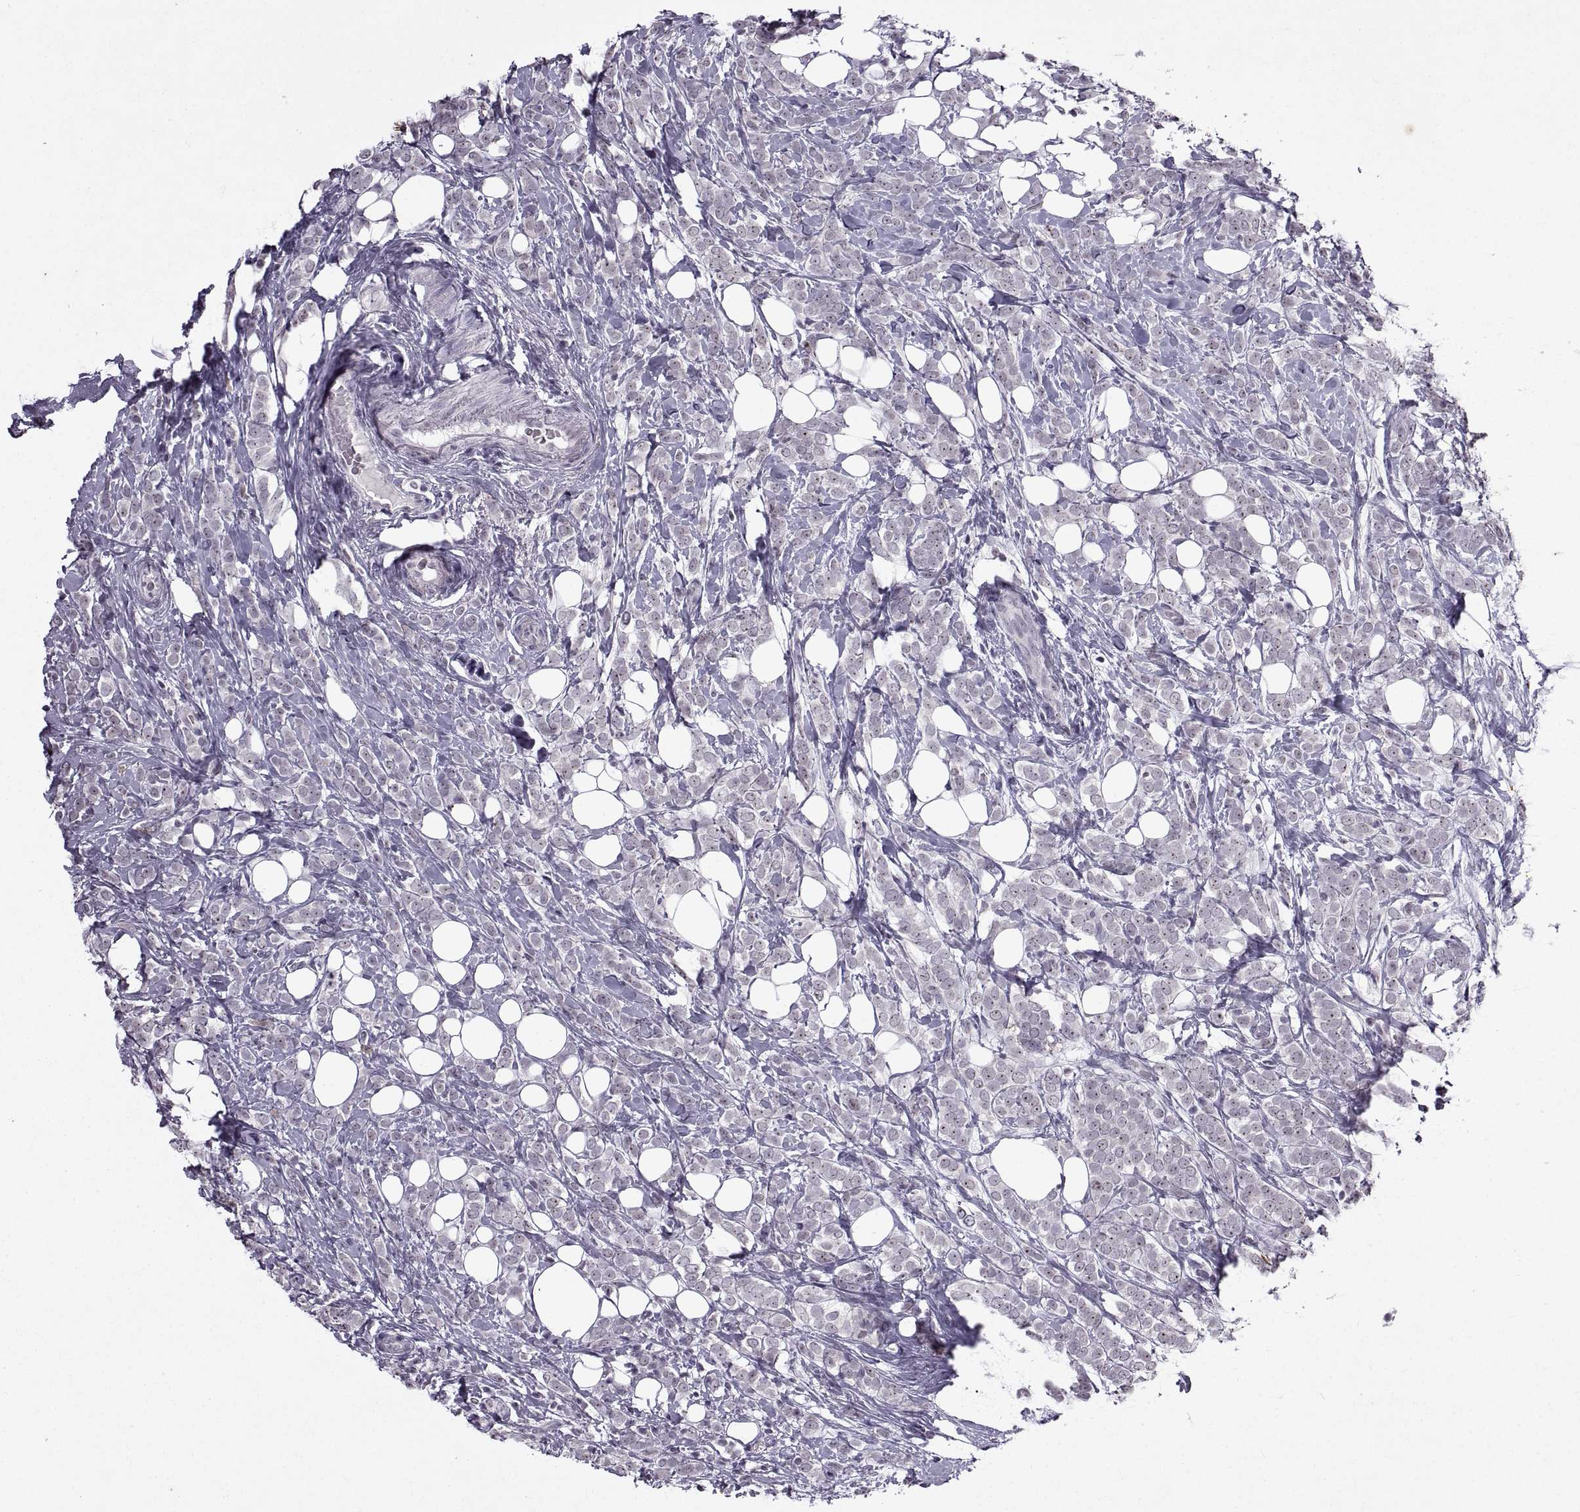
{"staining": {"intensity": "weak", "quantity": "25%-75%", "location": "nuclear"}, "tissue": "breast cancer", "cell_type": "Tumor cells", "image_type": "cancer", "snomed": [{"axis": "morphology", "description": "Lobular carcinoma"}, {"axis": "topography", "description": "Breast"}], "caption": "A brown stain labels weak nuclear positivity of a protein in human lobular carcinoma (breast) tumor cells.", "gene": "SINHCAF", "patient": {"sex": "female", "age": 49}}